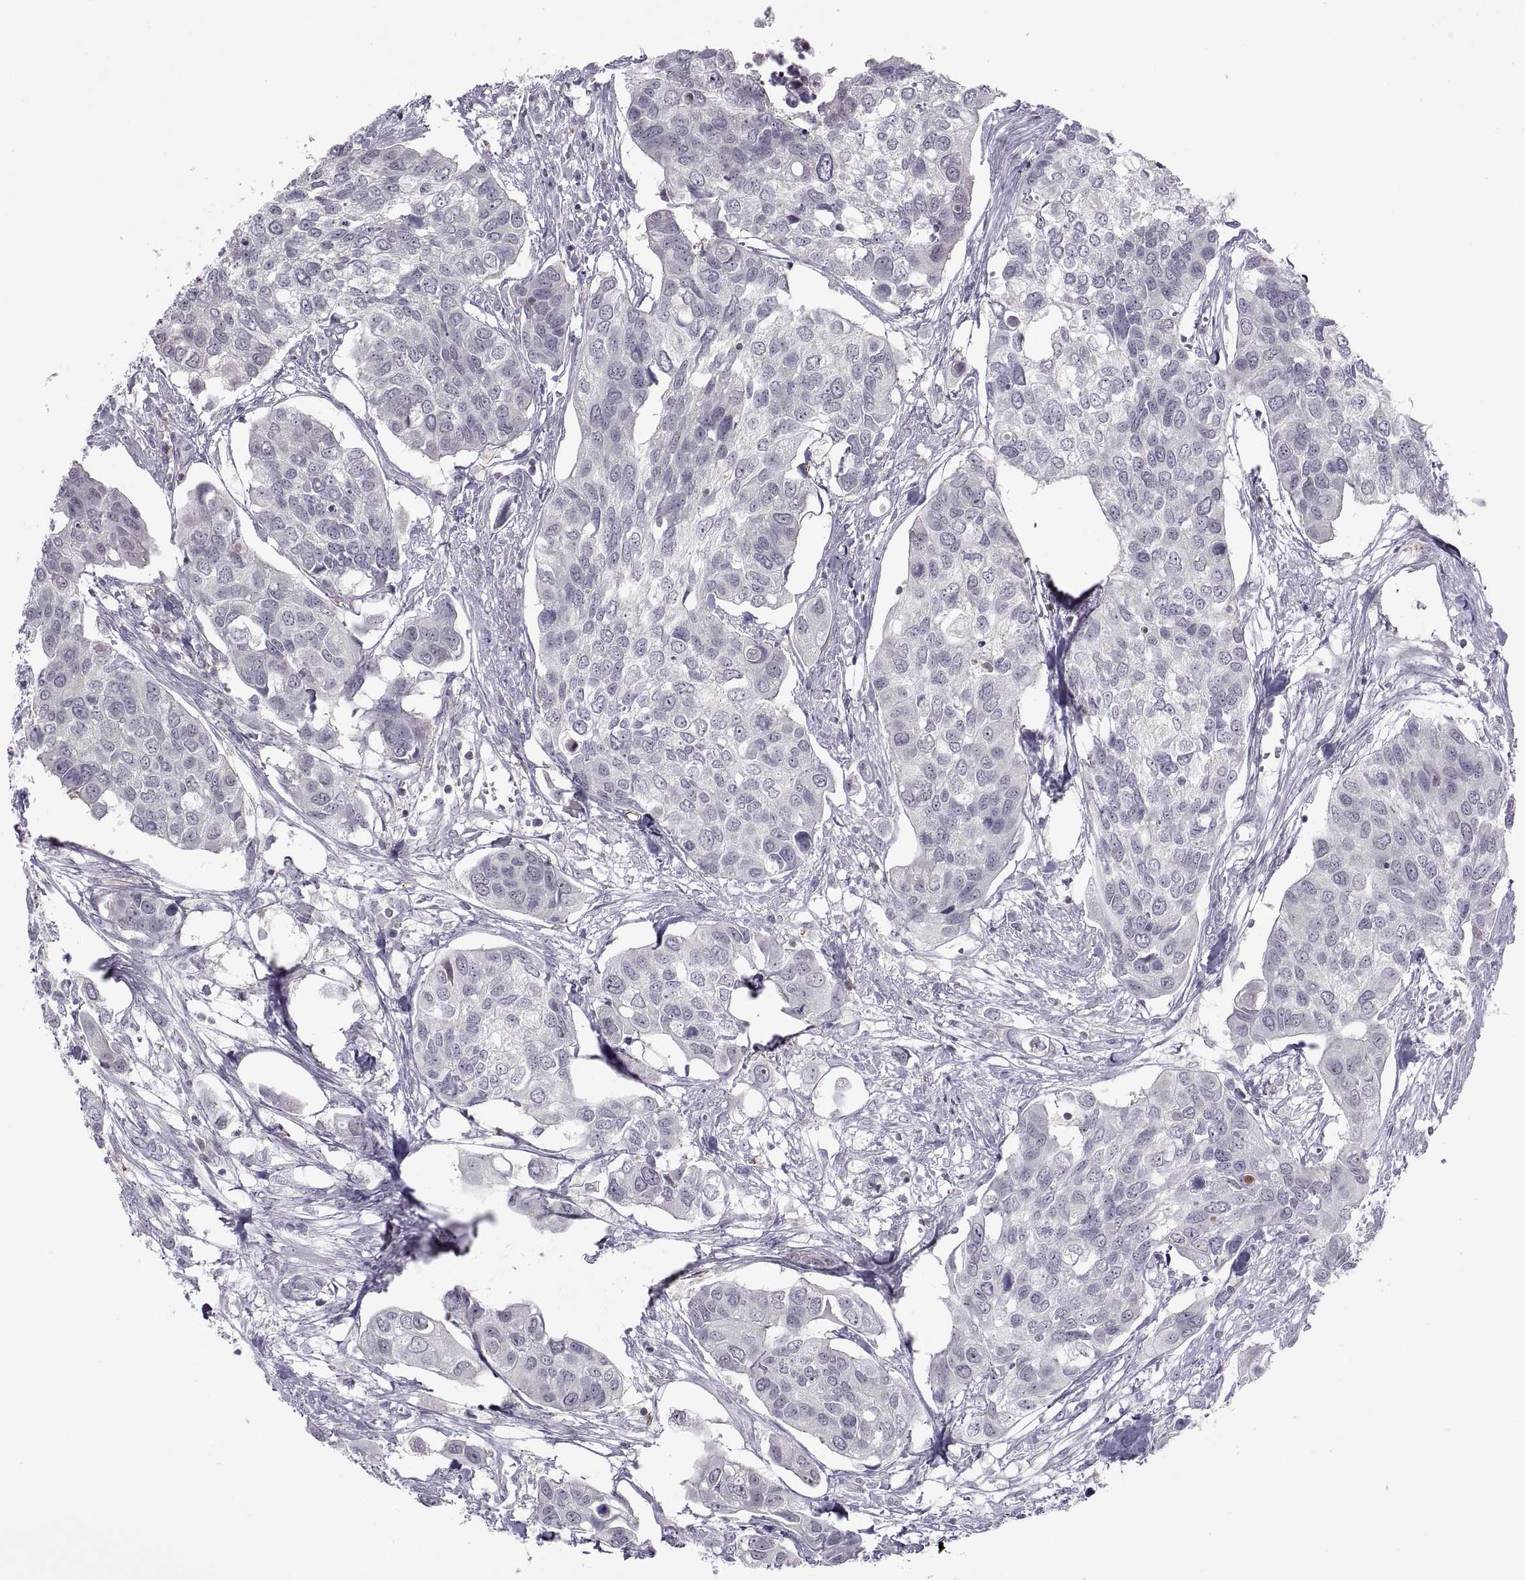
{"staining": {"intensity": "negative", "quantity": "none", "location": "none"}, "tissue": "urothelial cancer", "cell_type": "Tumor cells", "image_type": "cancer", "snomed": [{"axis": "morphology", "description": "Urothelial carcinoma, High grade"}, {"axis": "topography", "description": "Urinary bladder"}], "caption": "Urothelial carcinoma (high-grade) stained for a protein using immunohistochemistry exhibits no staining tumor cells.", "gene": "TTC21A", "patient": {"sex": "male", "age": 60}}